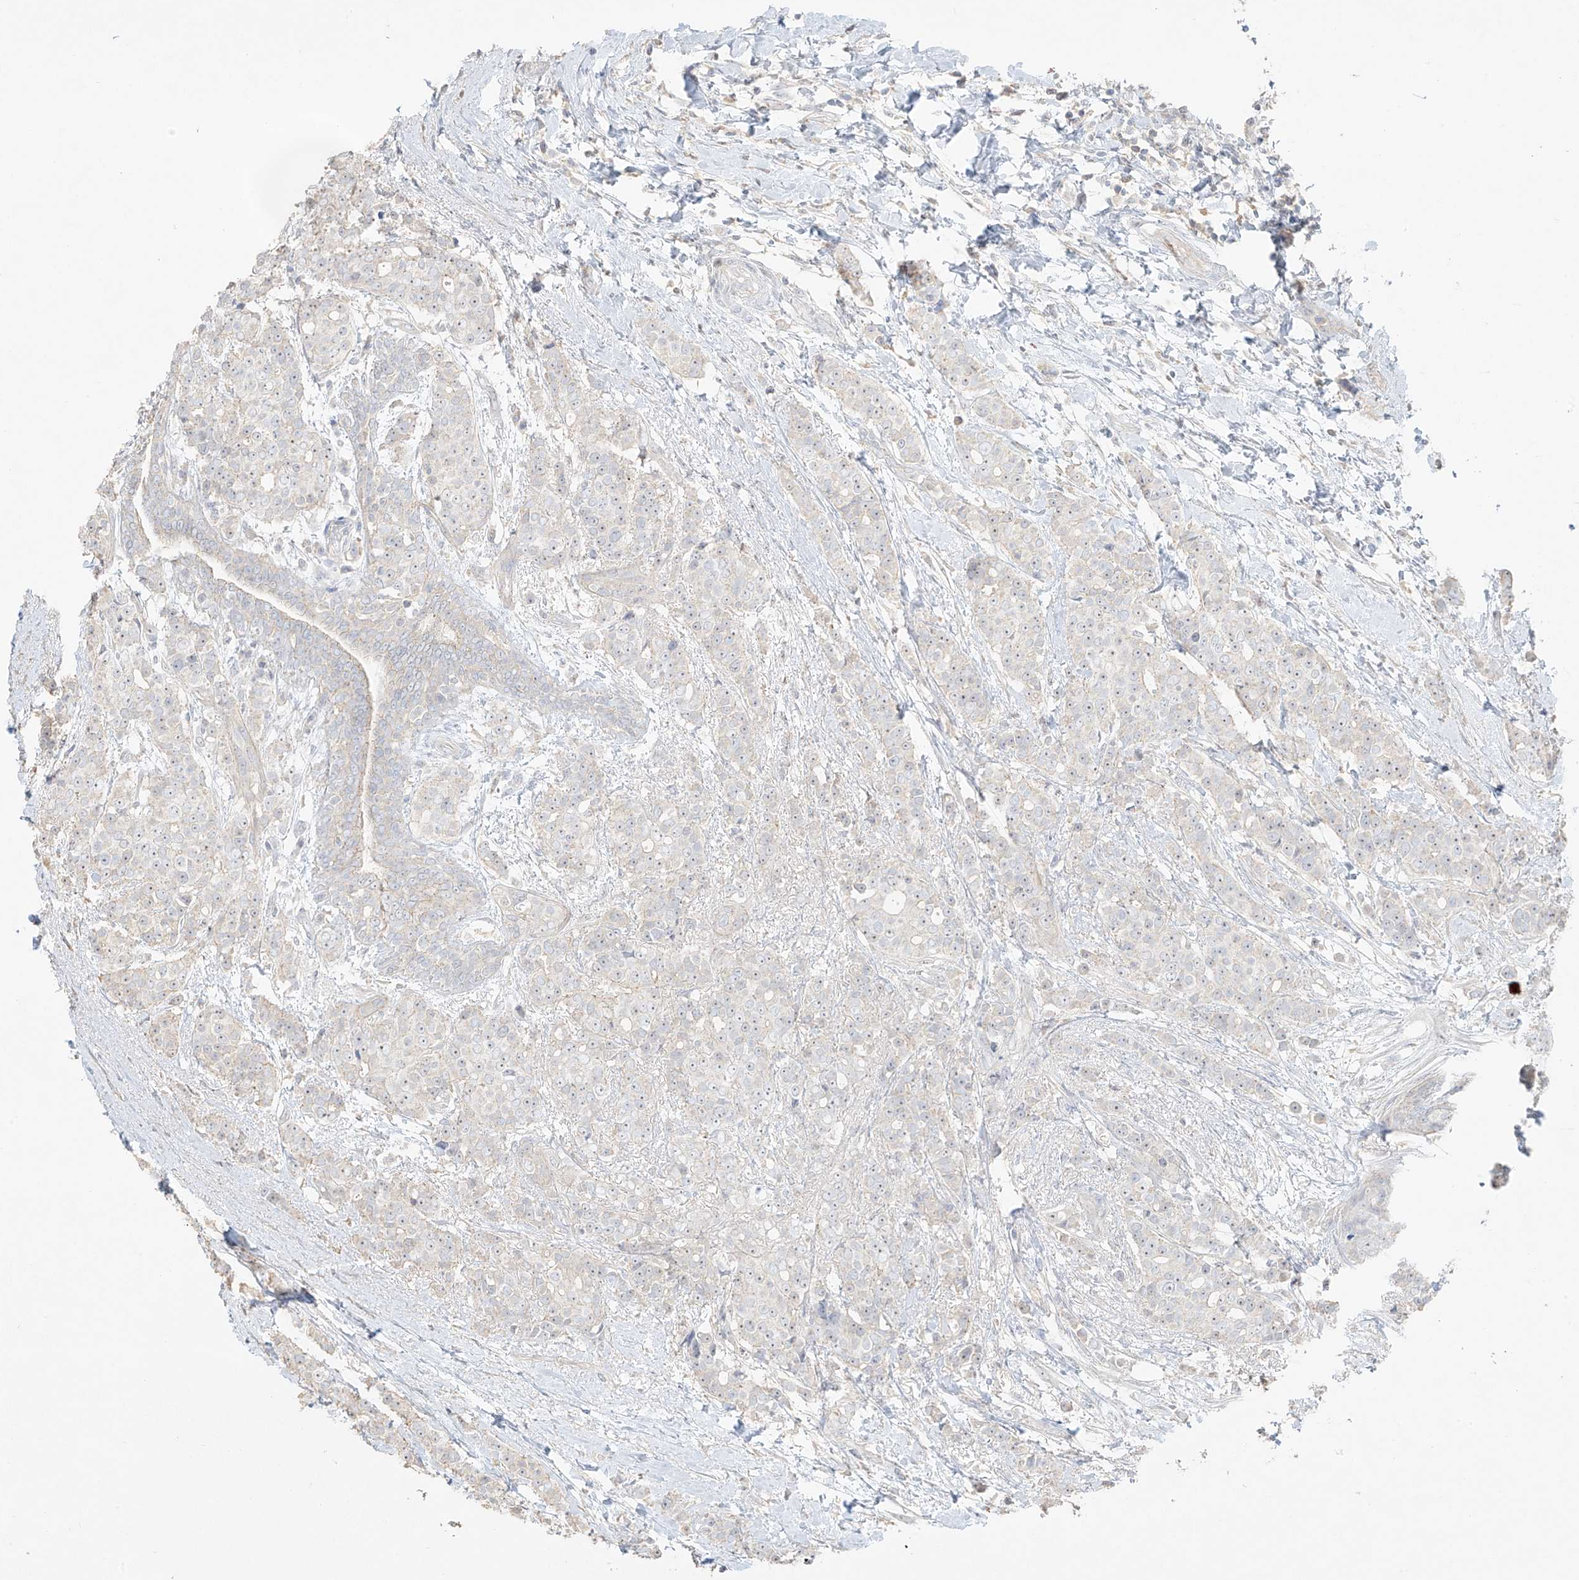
{"staining": {"intensity": "weak", "quantity": ">75%", "location": "nuclear"}, "tissue": "breast cancer", "cell_type": "Tumor cells", "image_type": "cancer", "snomed": [{"axis": "morphology", "description": "Lobular carcinoma"}, {"axis": "topography", "description": "Breast"}], "caption": "Breast cancer stained with immunohistochemistry exhibits weak nuclear expression in approximately >75% of tumor cells.", "gene": "ZBTB41", "patient": {"sex": "female", "age": 51}}